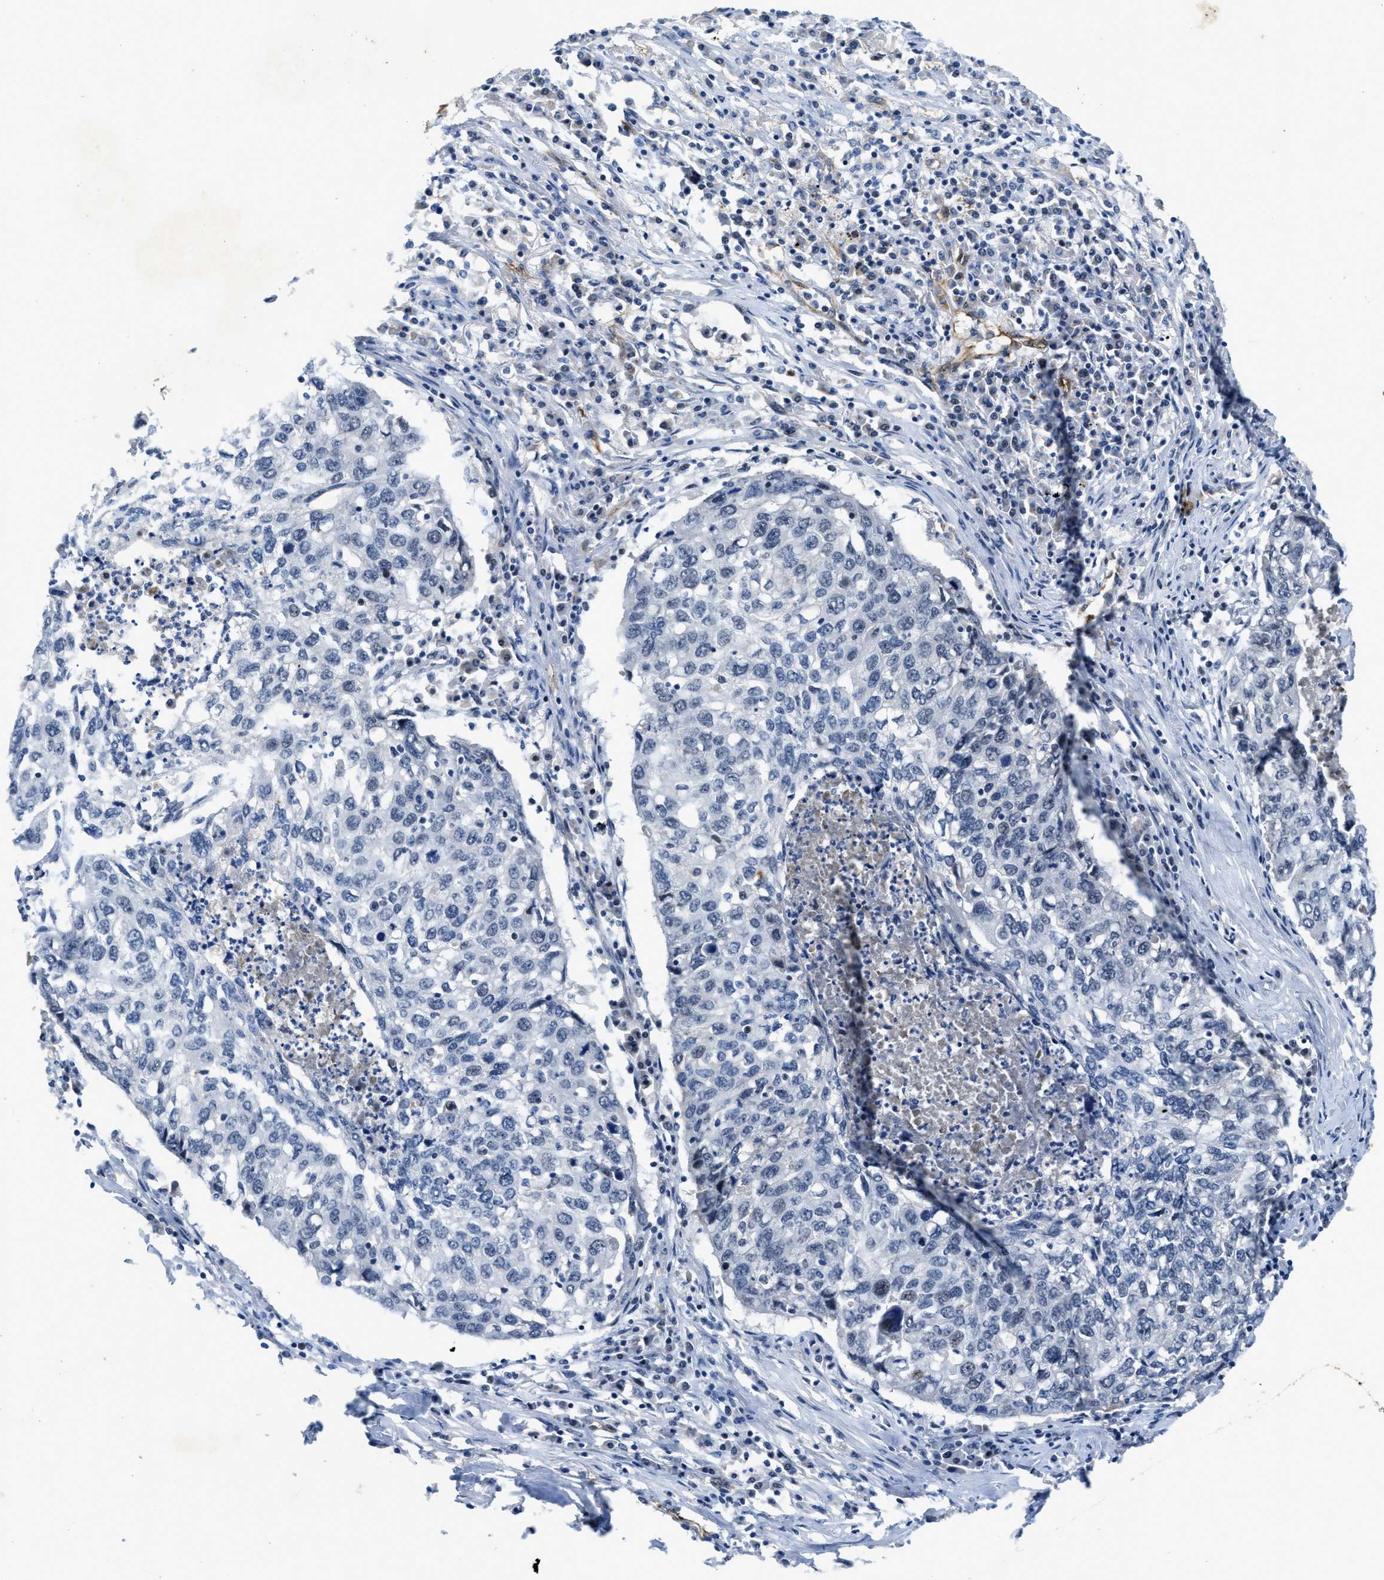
{"staining": {"intensity": "negative", "quantity": "none", "location": "none"}, "tissue": "lung cancer", "cell_type": "Tumor cells", "image_type": "cancer", "snomed": [{"axis": "morphology", "description": "Squamous cell carcinoma, NOS"}, {"axis": "topography", "description": "Lung"}], "caption": "A photomicrograph of human lung squamous cell carcinoma is negative for staining in tumor cells.", "gene": "SLCO2A1", "patient": {"sex": "female", "age": 63}}